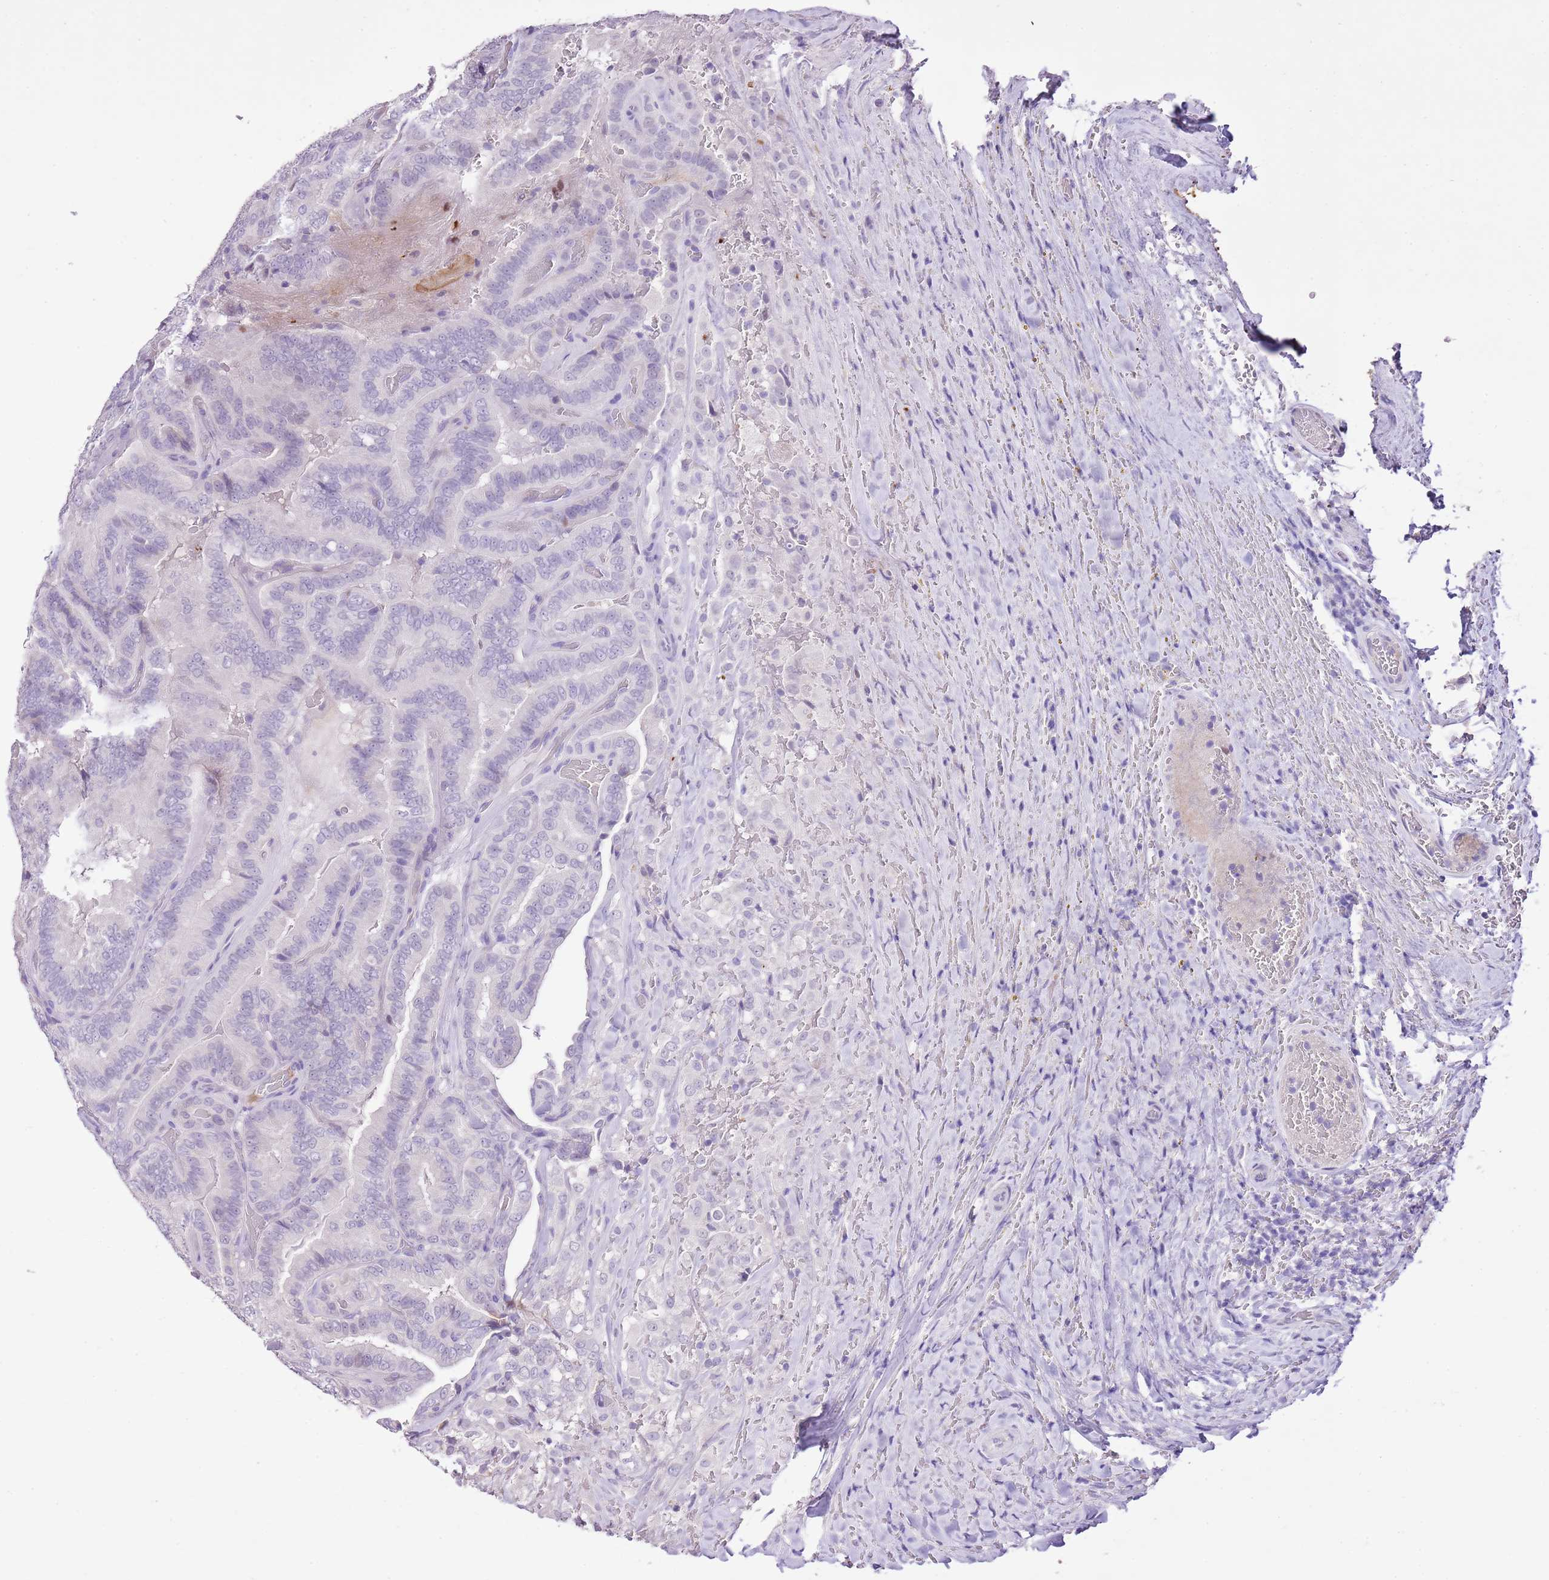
{"staining": {"intensity": "negative", "quantity": "none", "location": "none"}, "tissue": "thyroid cancer", "cell_type": "Tumor cells", "image_type": "cancer", "snomed": [{"axis": "morphology", "description": "Papillary adenocarcinoma, NOS"}, {"axis": "topography", "description": "Thyroid gland"}], "caption": "This image is of thyroid cancer stained with immunohistochemistry (IHC) to label a protein in brown with the nuclei are counter-stained blue. There is no expression in tumor cells.", "gene": "XPO7", "patient": {"sex": "male", "age": 61}}